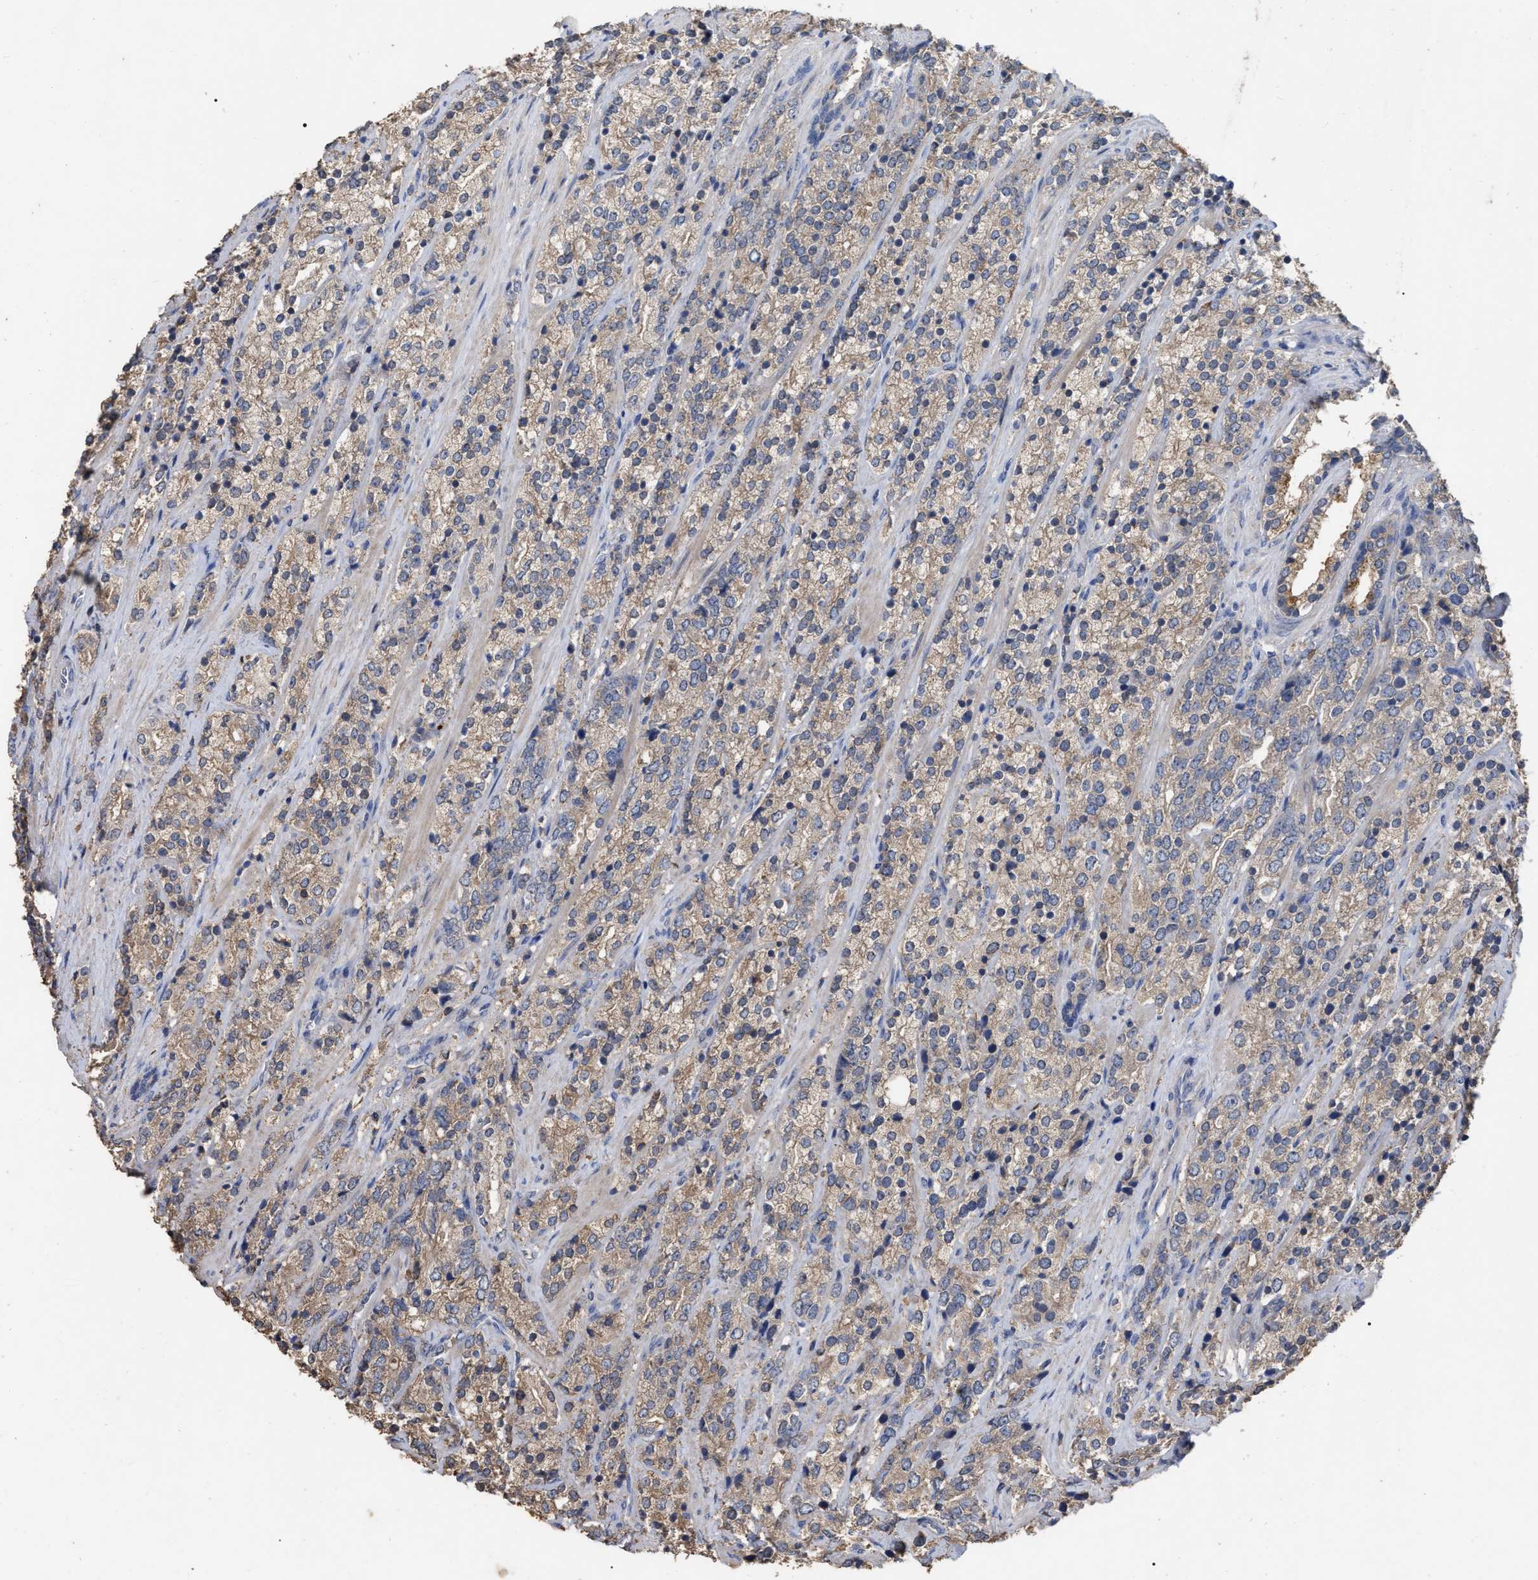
{"staining": {"intensity": "weak", "quantity": ">75%", "location": "cytoplasmic/membranous"}, "tissue": "prostate cancer", "cell_type": "Tumor cells", "image_type": "cancer", "snomed": [{"axis": "morphology", "description": "Adenocarcinoma, High grade"}, {"axis": "topography", "description": "Prostate"}], "caption": "A micrograph of adenocarcinoma (high-grade) (prostate) stained for a protein displays weak cytoplasmic/membranous brown staining in tumor cells. The staining was performed using DAB (3,3'-diaminobenzidine), with brown indicating positive protein expression. Nuclei are stained blue with hematoxylin.", "gene": "GPR179", "patient": {"sex": "male", "age": 71}}